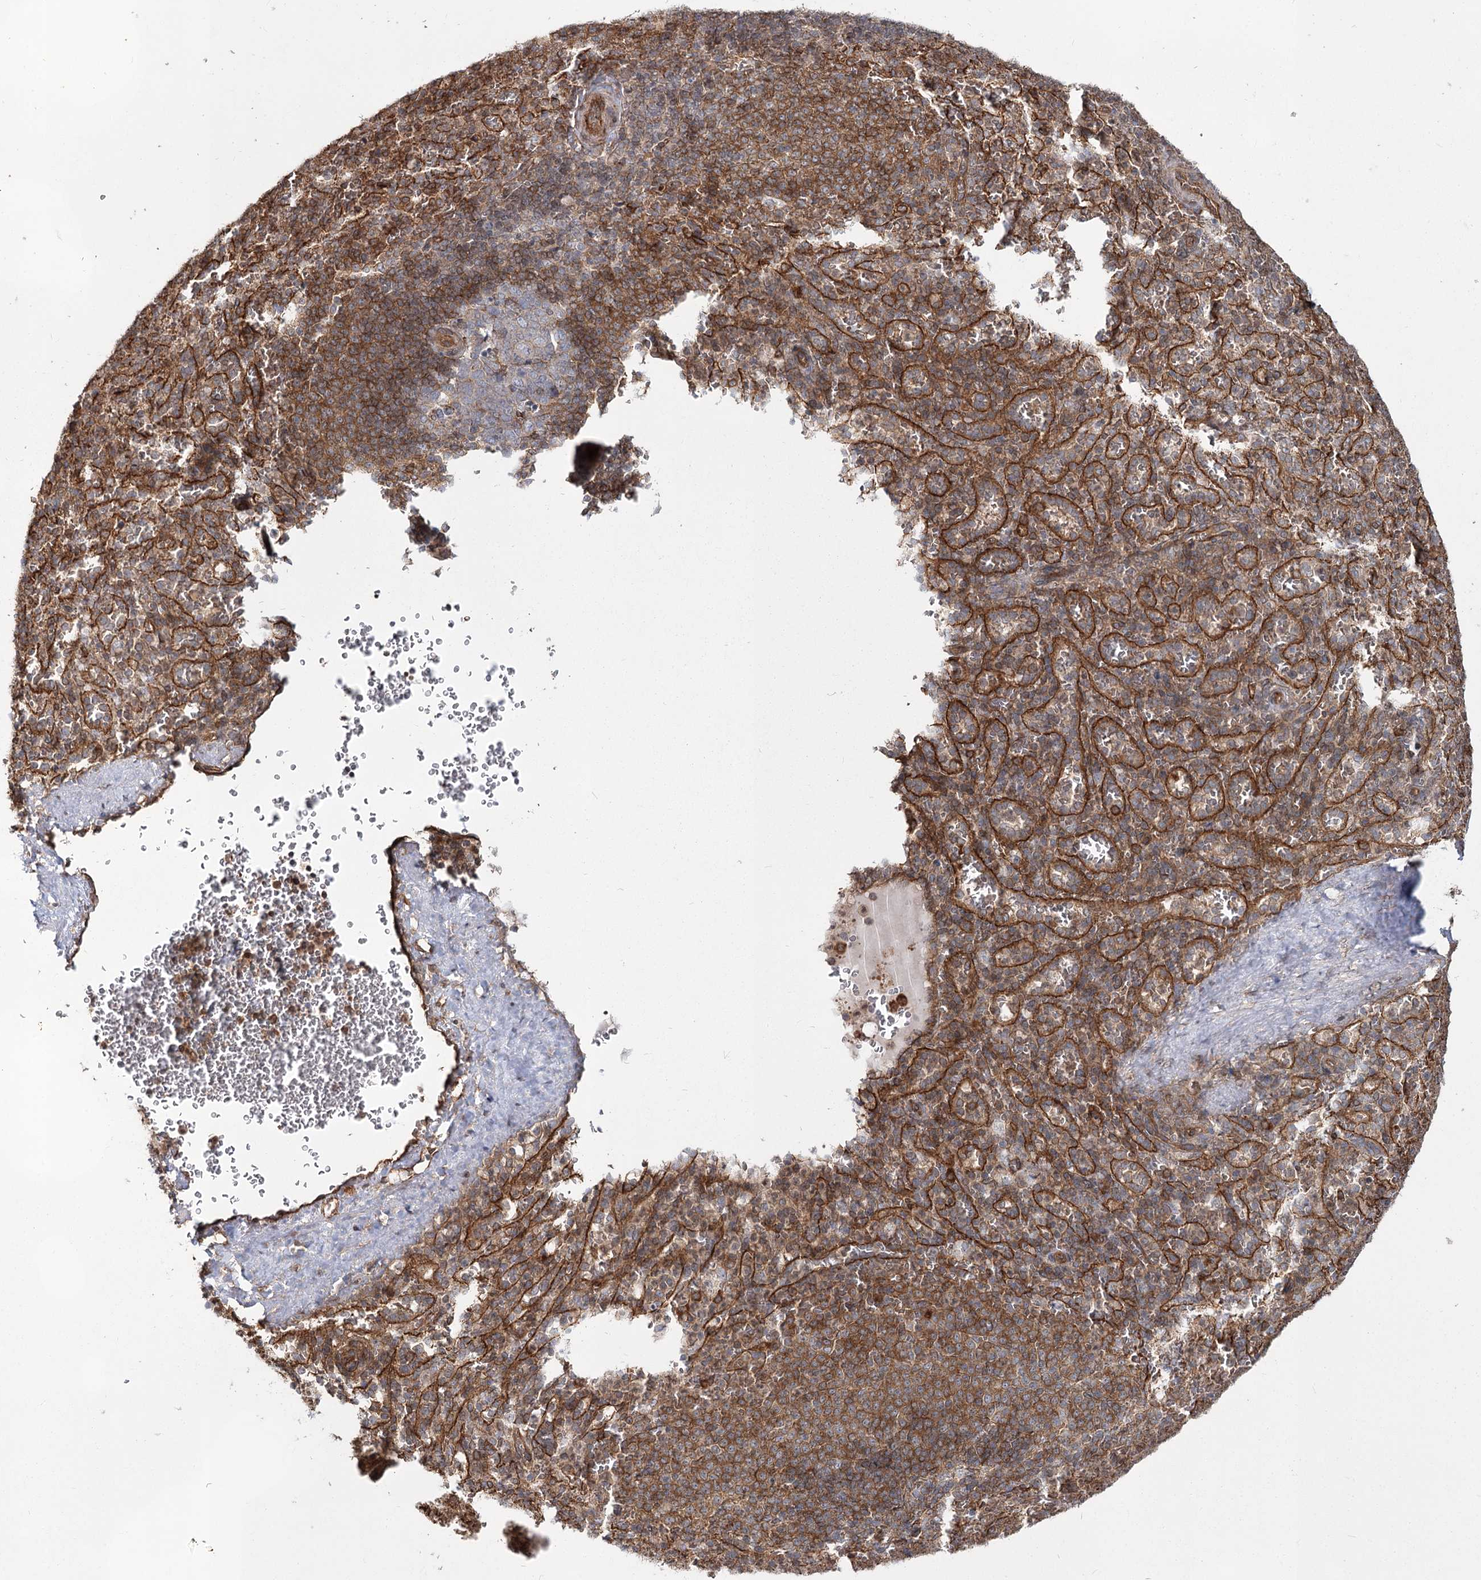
{"staining": {"intensity": "moderate", "quantity": "25%-75%", "location": "cytoplasmic/membranous"}, "tissue": "spleen", "cell_type": "Cells in red pulp", "image_type": "normal", "snomed": [{"axis": "morphology", "description": "Normal tissue, NOS"}, {"axis": "topography", "description": "Spleen"}], "caption": "This image displays IHC staining of normal human spleen, with medium moderate cytoplasmic/membranous positivity in approximately 25%-75% of cells in red pulp.", "gene": "IQSEC1", "patient": {"sex": "female", "age": 21}}